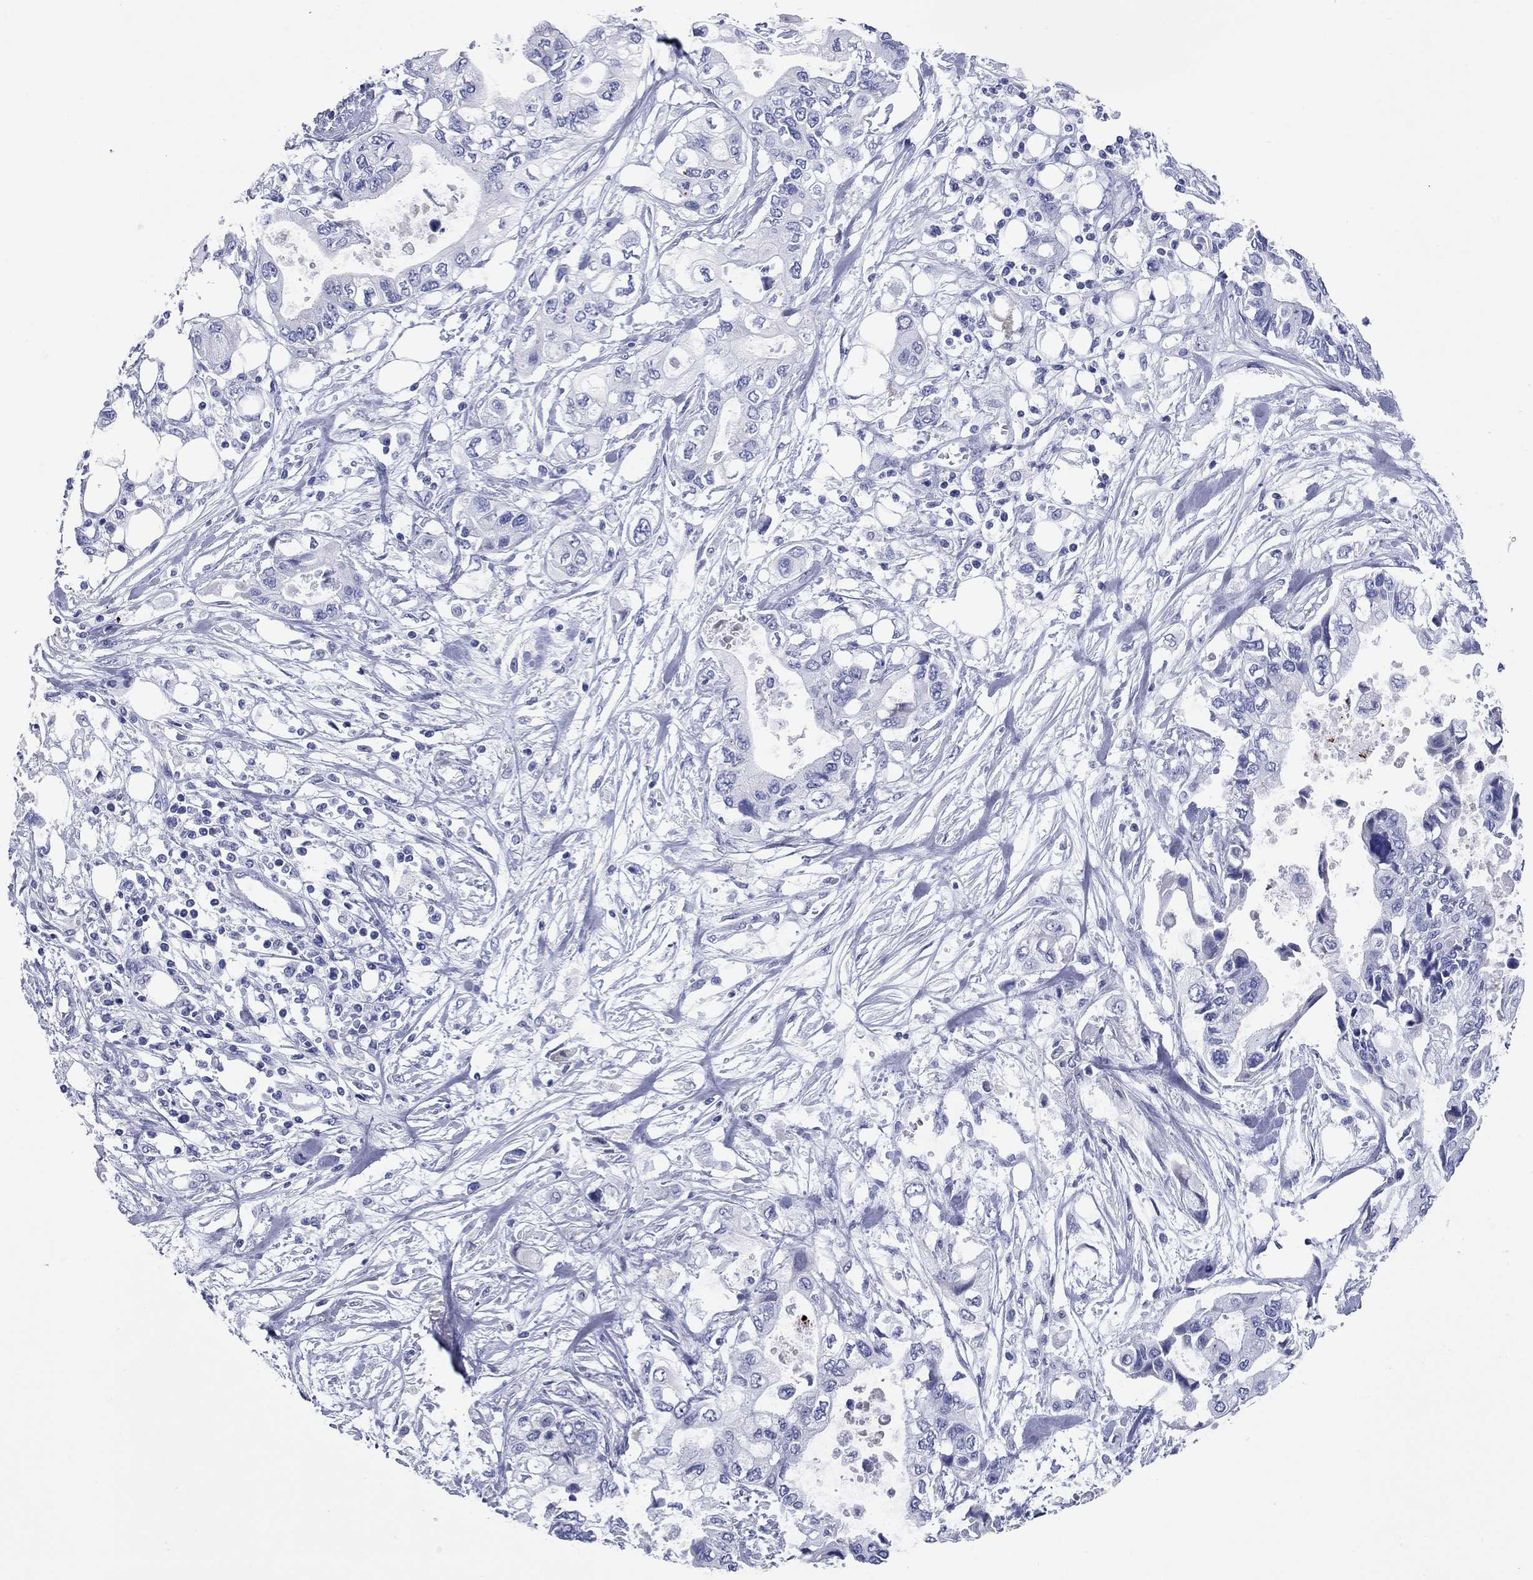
{"staining": {"intensity": "negative", "quantity": "none", "location": "none"}, "tissue": "pancreatic cancer", "cell_type": "Tumor cells", "image_type": "cancer", "snomed": [{"axis": "morphology", "description": "Adenocarcinoma, NOS"}, {"axis": "topography", "description": "Pancreas"}], "caption": "This photomicrograph is of adenocarcinoma (pancreatic) stained with IHC to label a protein in brown with the nuclei are counter-stained blue. There is no staining in tumor cells. Nuclei are stained in blue.", "gene": "CCNA1", "patient": {"sex": "female", "age": 63}}